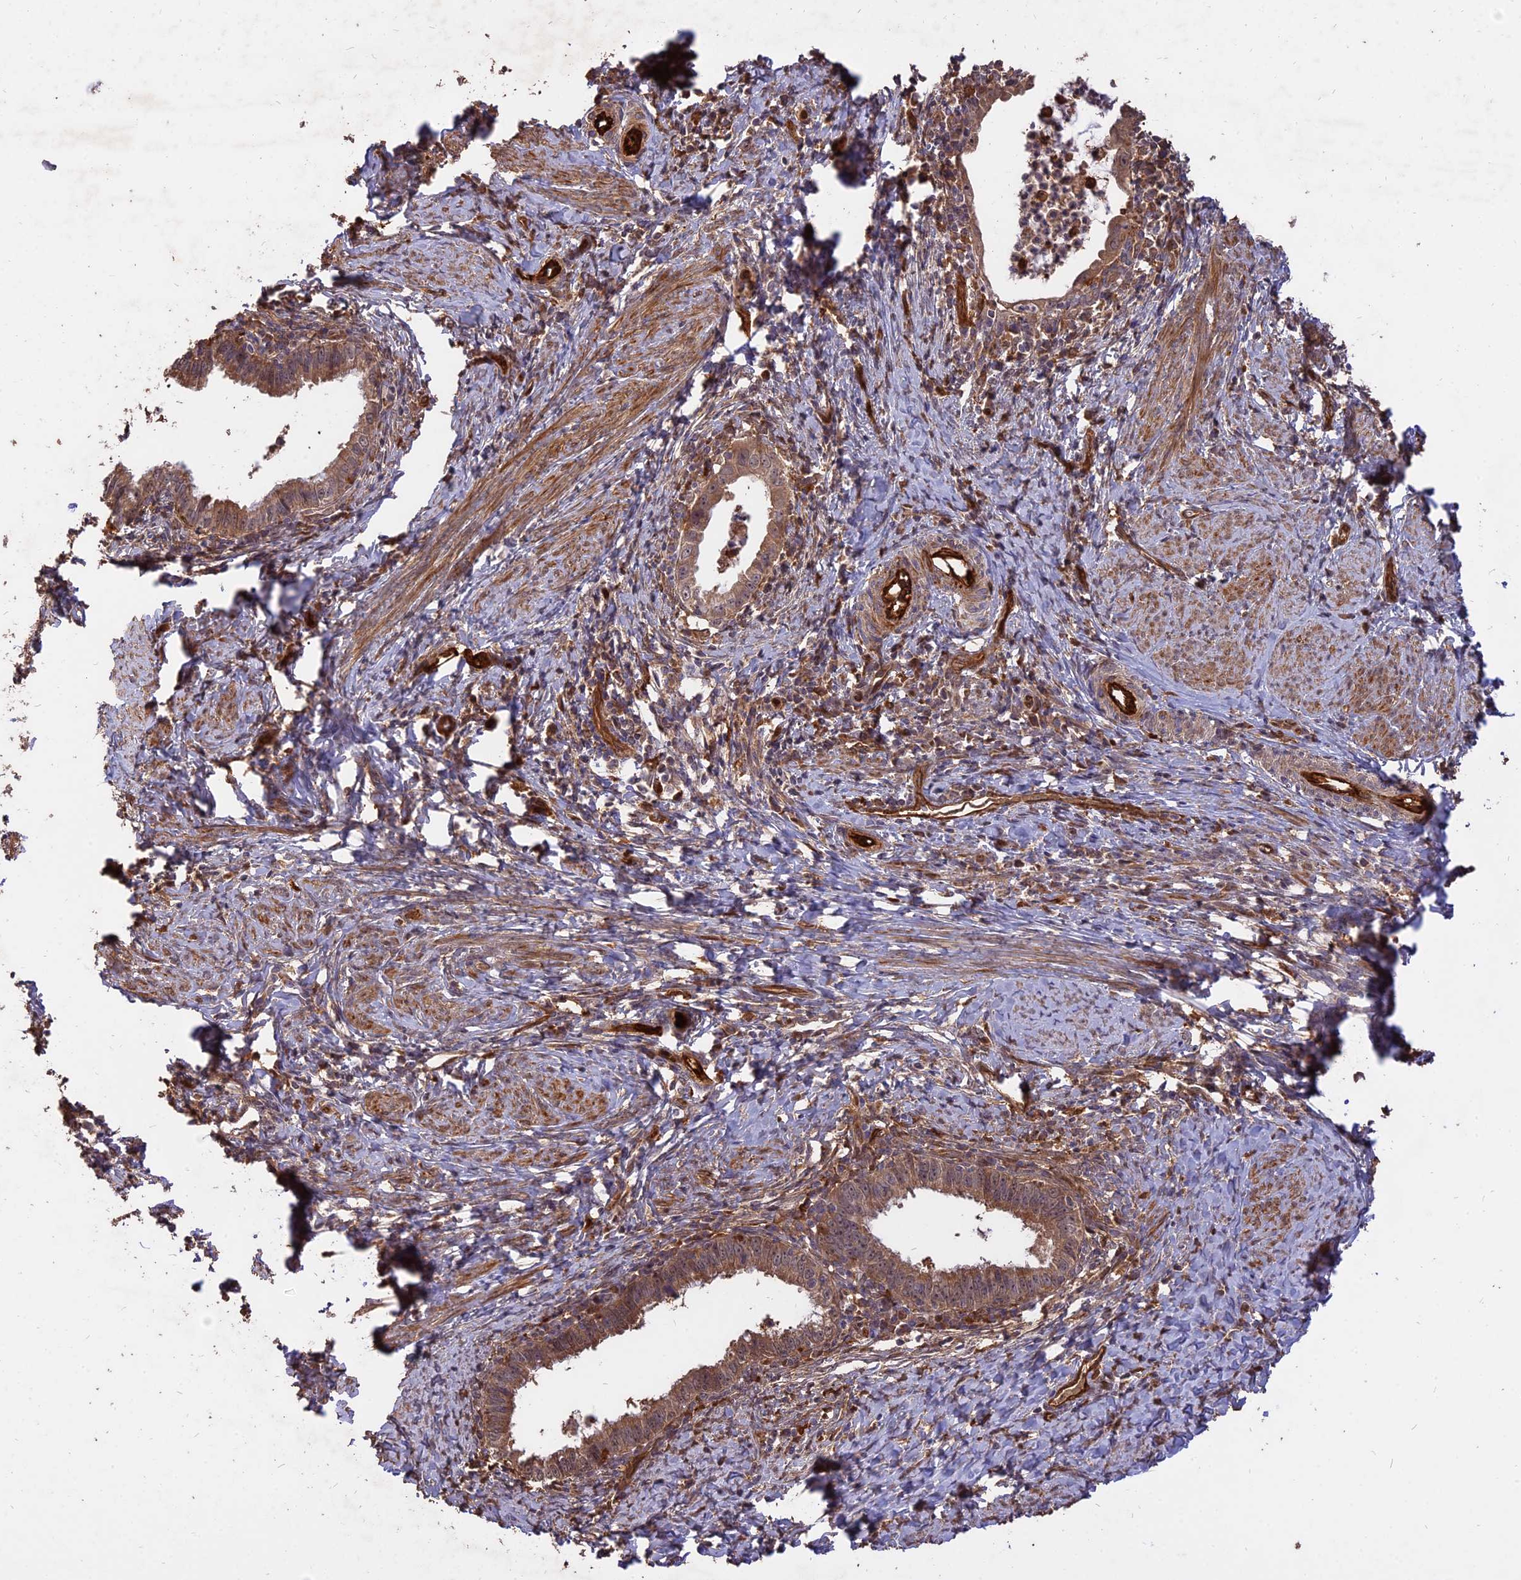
{"staining": {"intensity": "moderate", "quantity": ">75%", "location": "cytoplasmic/membranous"}, "tissue": "cervical cancer", "cell_type": "Tumor cells", "image_type": "cancer", "snomed": [{"axis": "morphology", "description": "Adenocarcinoma, NOS"}, {"axis": "topography", "description": "Cervix"}], "caption": "A brown stain shows moderate cytoplasmic/membranous expression of a protein in adenocarcinoma (cervical) tumor cells.", "gene": "SAC3D1", "patient": {"sex": "female", "age": 36}}